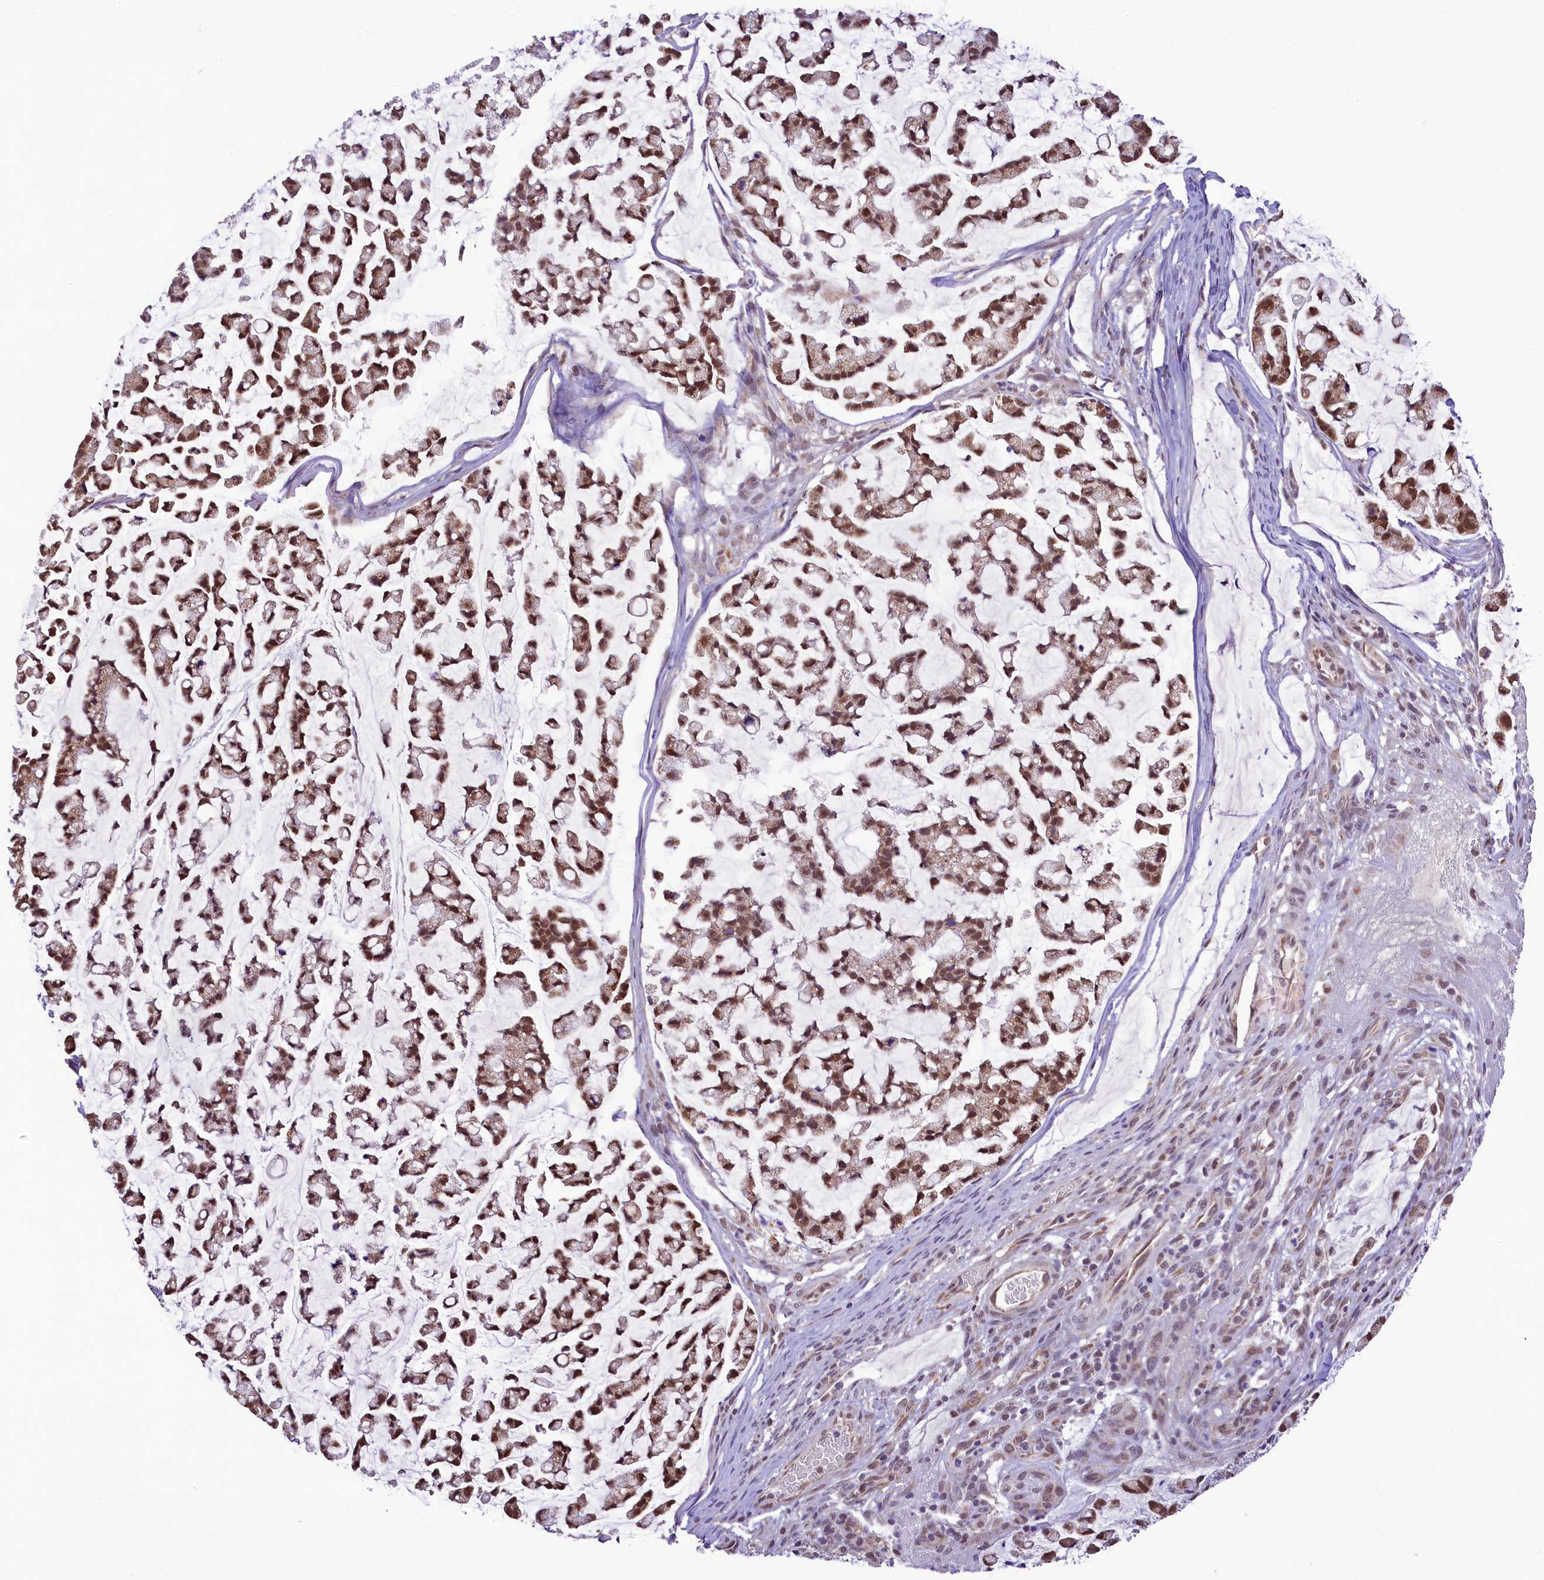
{"staining": {"intensity": "moderate", "quantity": ">75%", "location": "cytoplasmic/membranous,nuclear"}, "tissue": "stomach cancer", "cell_type": "Tumor cells", "image_type": "cancer", "snomed": [{"axis": "morphology", "description": "Adenocarcinoma, NOS"}, {"axis": "topography", "description": "Stomach, lower"}], "caption": "This is an image of immunohistochemistry staining of stomach cancer, which shows moderate staining in the cytoplasmic/membranous and nuclear of tumor cells.", "gene": "PAF1", "patient": {"sex": "male", "age": 67}}